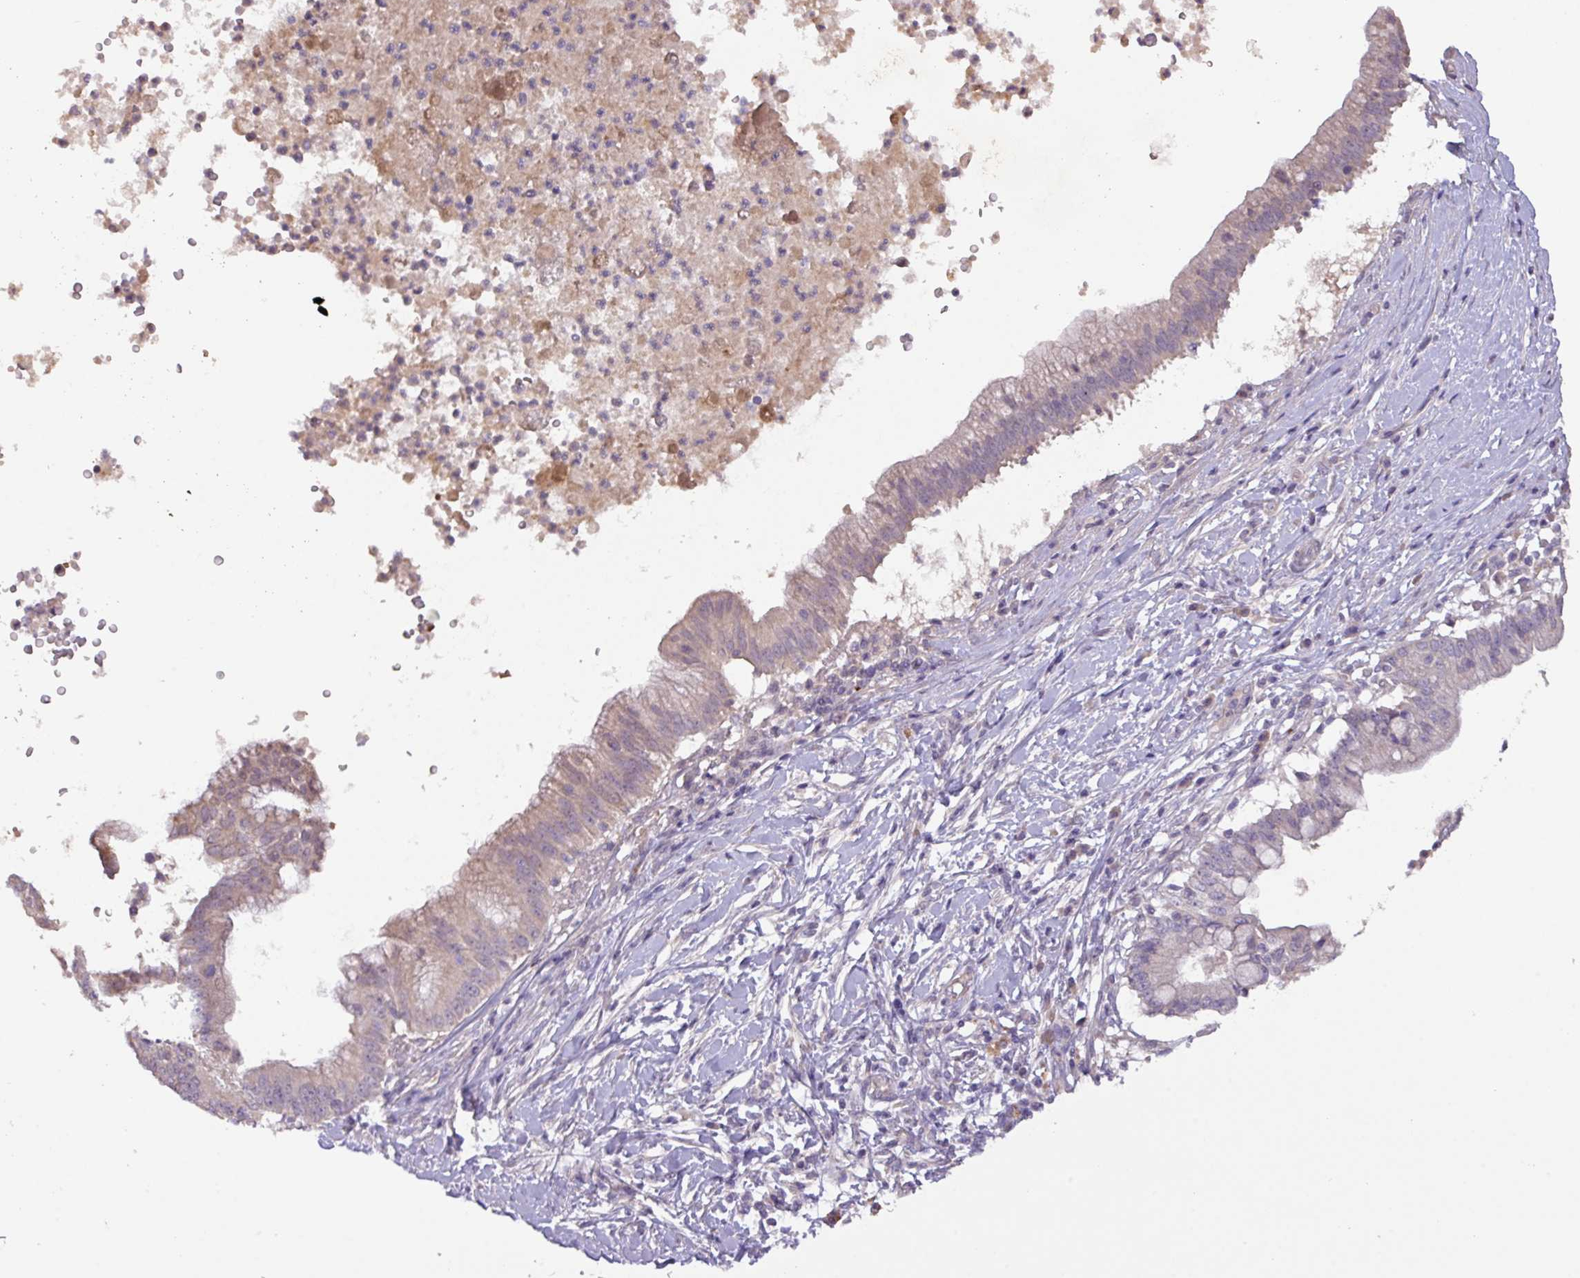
{"staining": {"intensity": "moderate", "quantity": "25%-75%", "location": "cytoplasmic/membranous"}, "tissue": "pancreatic cancer", "cell_type": "Tumor cells", "image_type": "cancer", "snomed": [{"axis": "morphology", "description": "Adenocarcinoma, NOS"}, {"axis": "topography", "description": "Pancreas"}], "caption": "Protein expression analysis of human pancreatic cancer (adenocarcinoma) reveals moderate cytoplasmic/membranous positivity in about 25%-75% of tumor cells. The protein is stained brown, and the nuclei are stained in blue (DAB (3,3'-diaminobenzidine) IHC with brightfield microscopy, high magnification).", "gene": "PRADC1", "patient": {"sex": "male", "age": 68}}